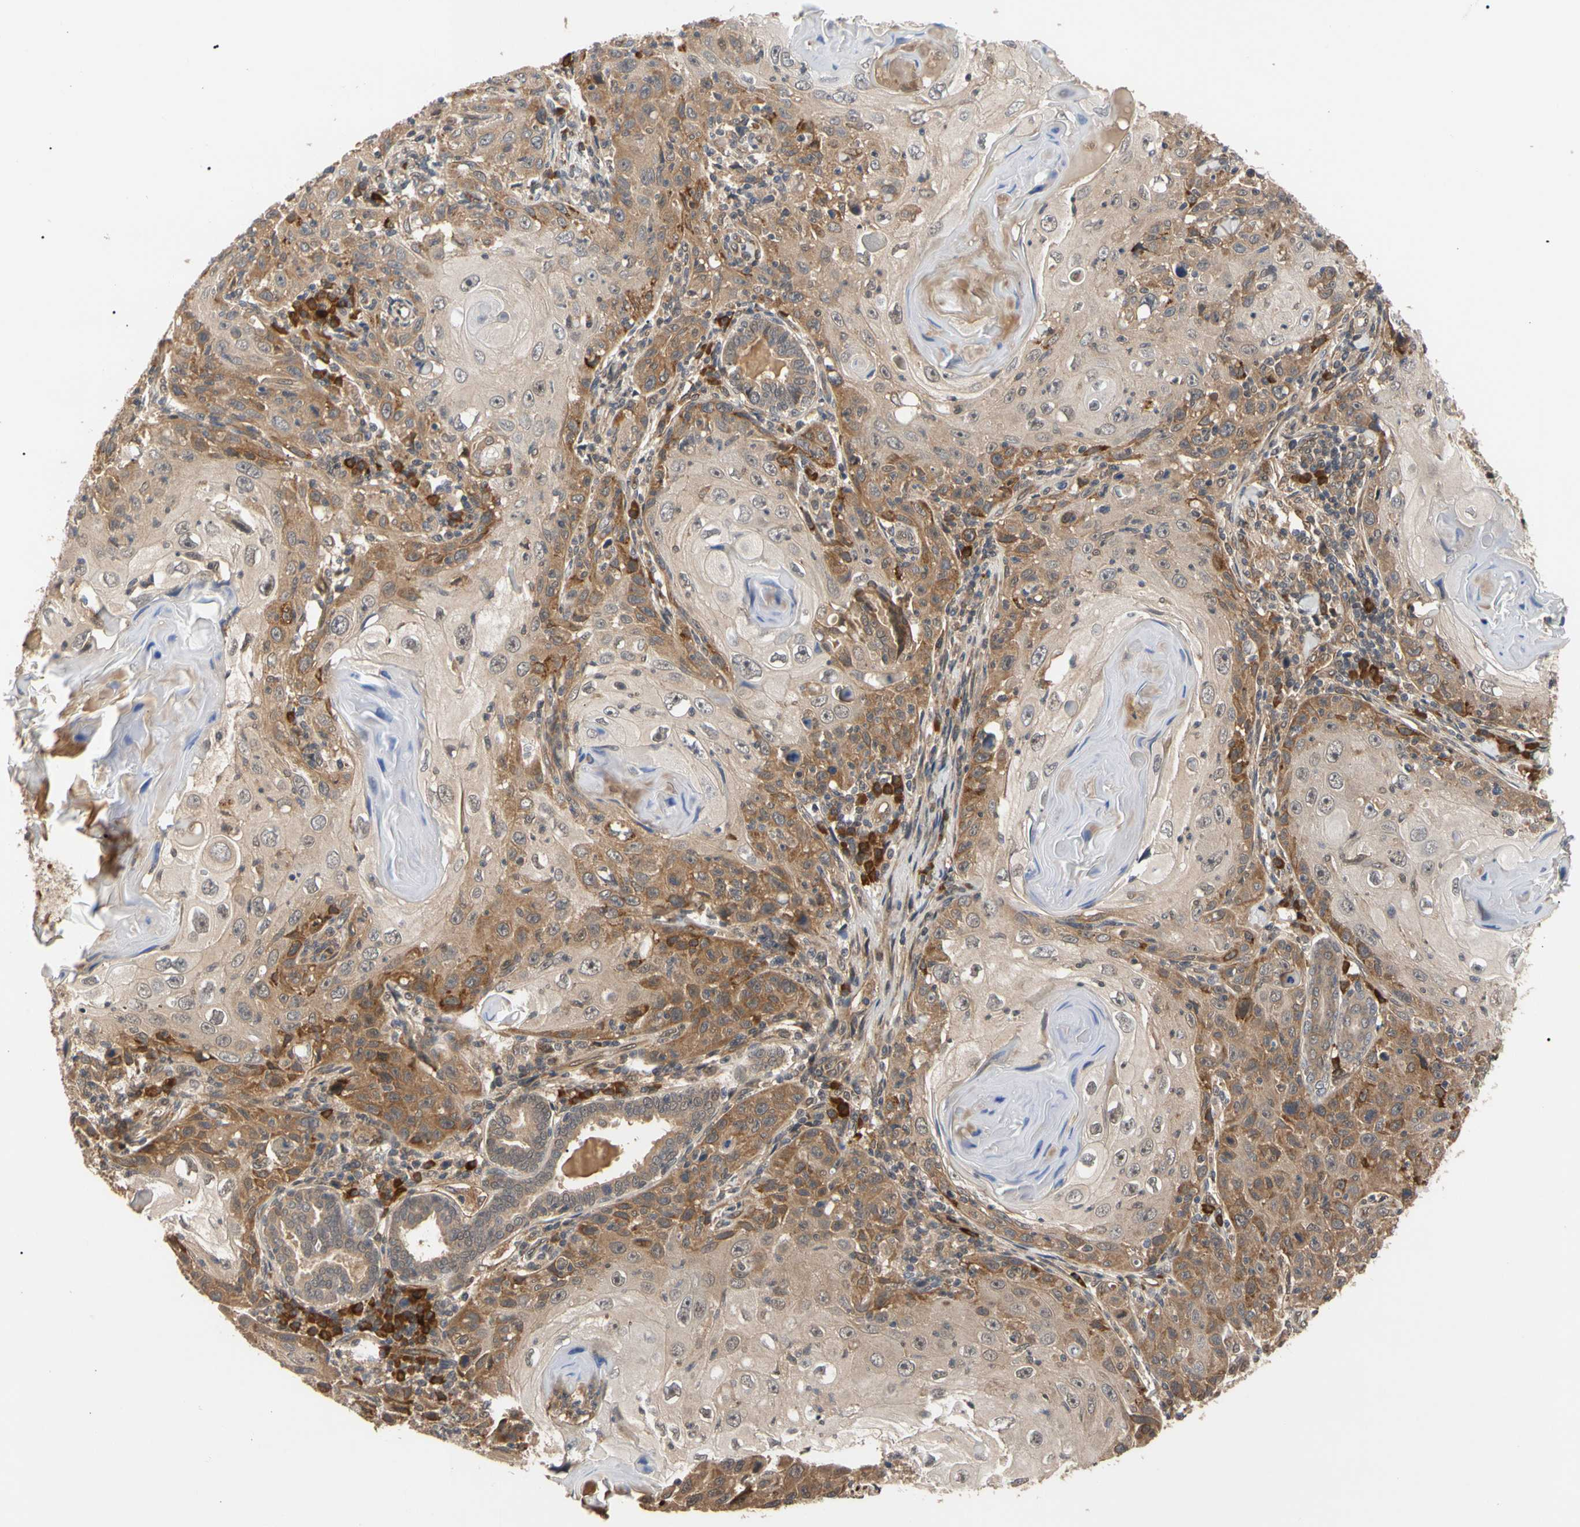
{"staining": {"intensity": "weak", "quantity": "25%-75%", "location": "cytoplasmic/membranous"}, "tissue": "skin cancer", "cell_type": "Tumor cells", "image_type": "cancer", "snomed": [{"axis": "morphology", "description": "Squamous cell carcinoma, NOS"}, {"axis": "topography", "description": "Skin"}], "caption": "Immunohistochemical staining of human skin cancer (squamous cell carcinoma) reveals low levels of weak cytoplasmic/membranous expression in about 25%-75% of tumor cells.", "gene": "CYTIP", "patient": {"sex": "female", "age": 88}}